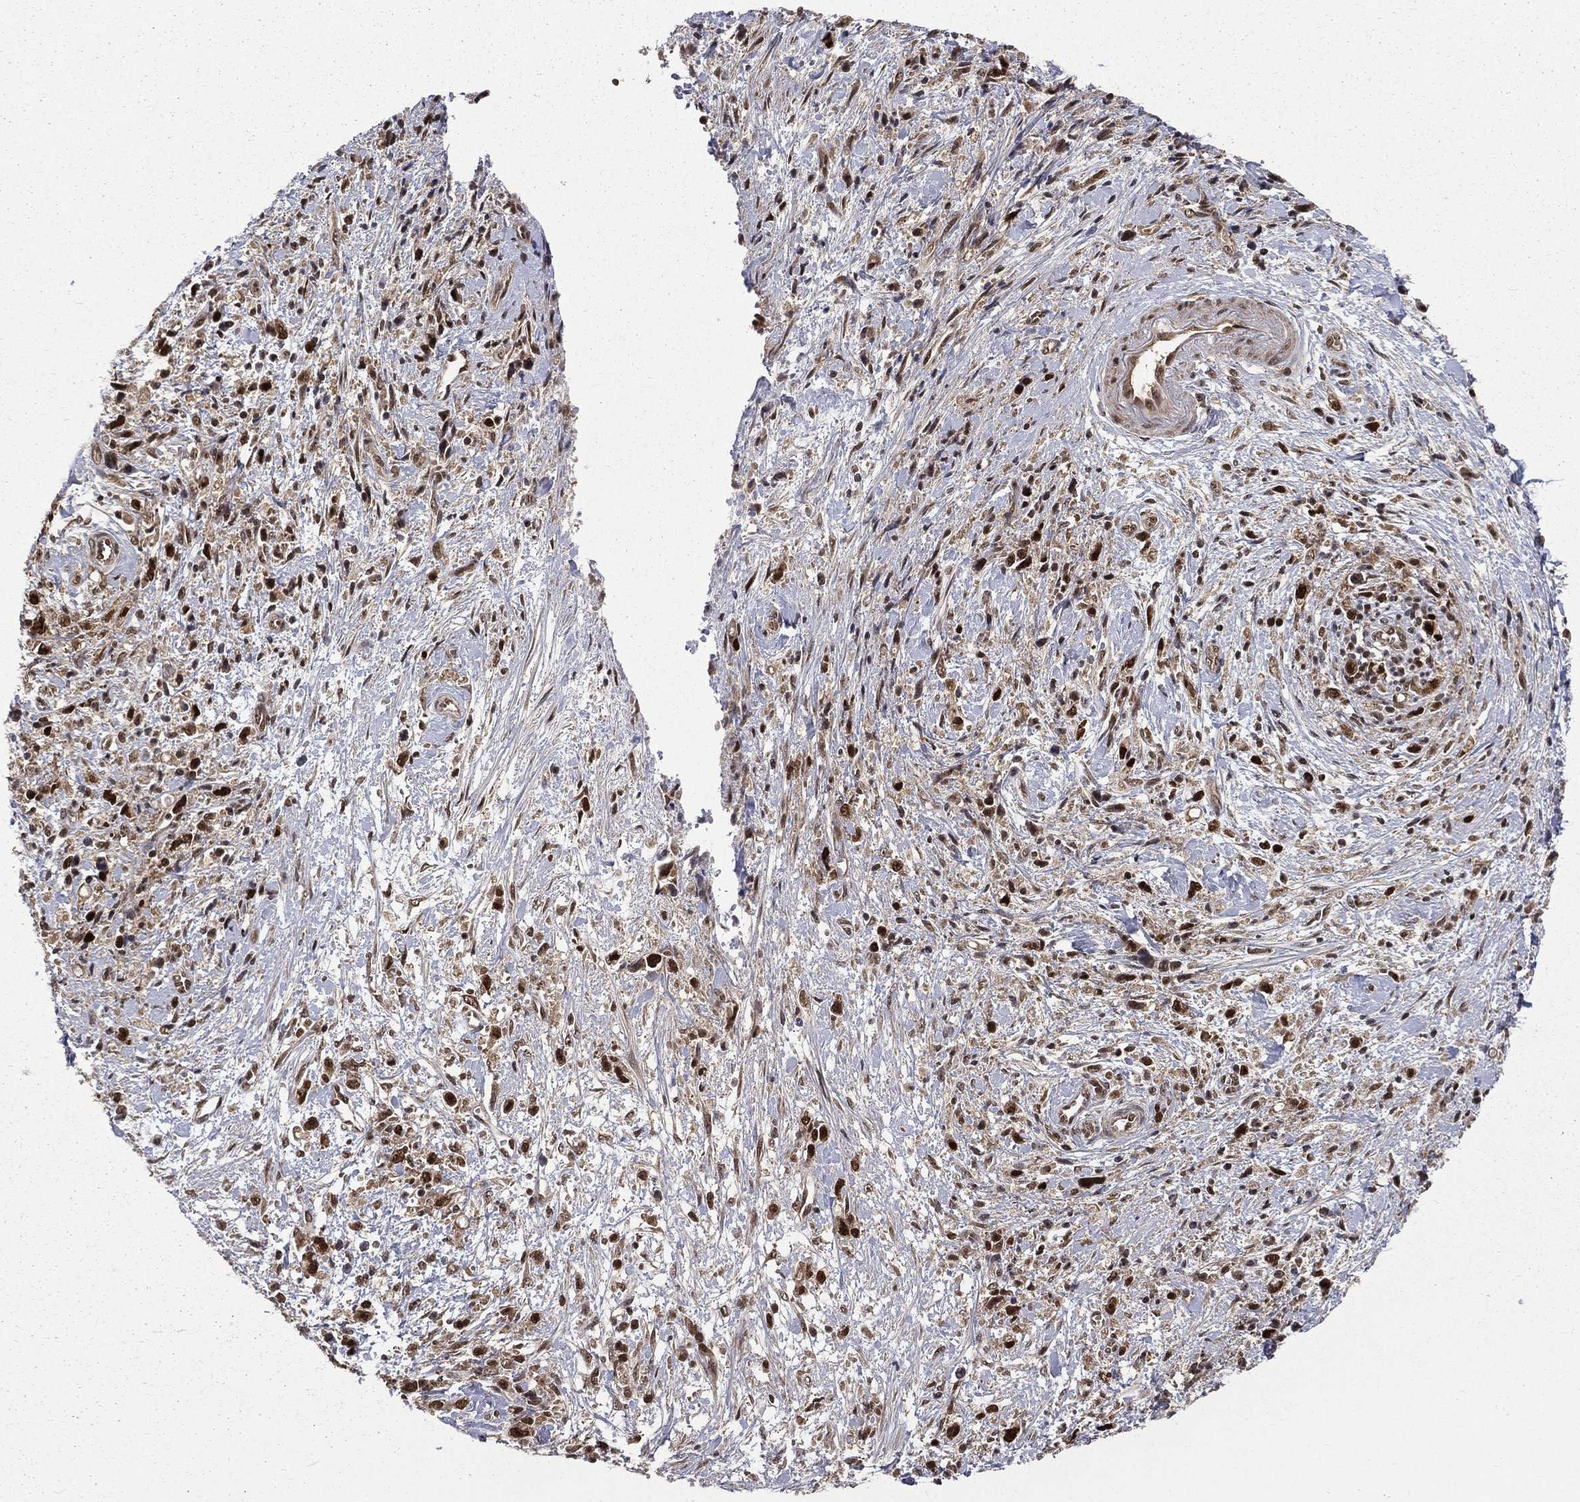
{"staining": {"intensity": "strong", "quantity": ">75%", "location": "nuclear"}, "tissue": "stomach cancer", "cell_type": "Tumor cells", "image_type": "cancer", "snomed": [{"axis": "morphology", "description": "Adenocarcinoma, NOS"}, {"axis": "topography", "description": "Stomach"}], "caption": "An image of human stomach adenocarcinoma stained for a protein reveals strong nuclear brown staining in tumor cells. (DAB (3,3'-diaminobenzidine) IHC, brown staining for protein, blue staining for nuclei).", "gene": "JMJD6", "patient": {"sex": "female", "age": 59}}